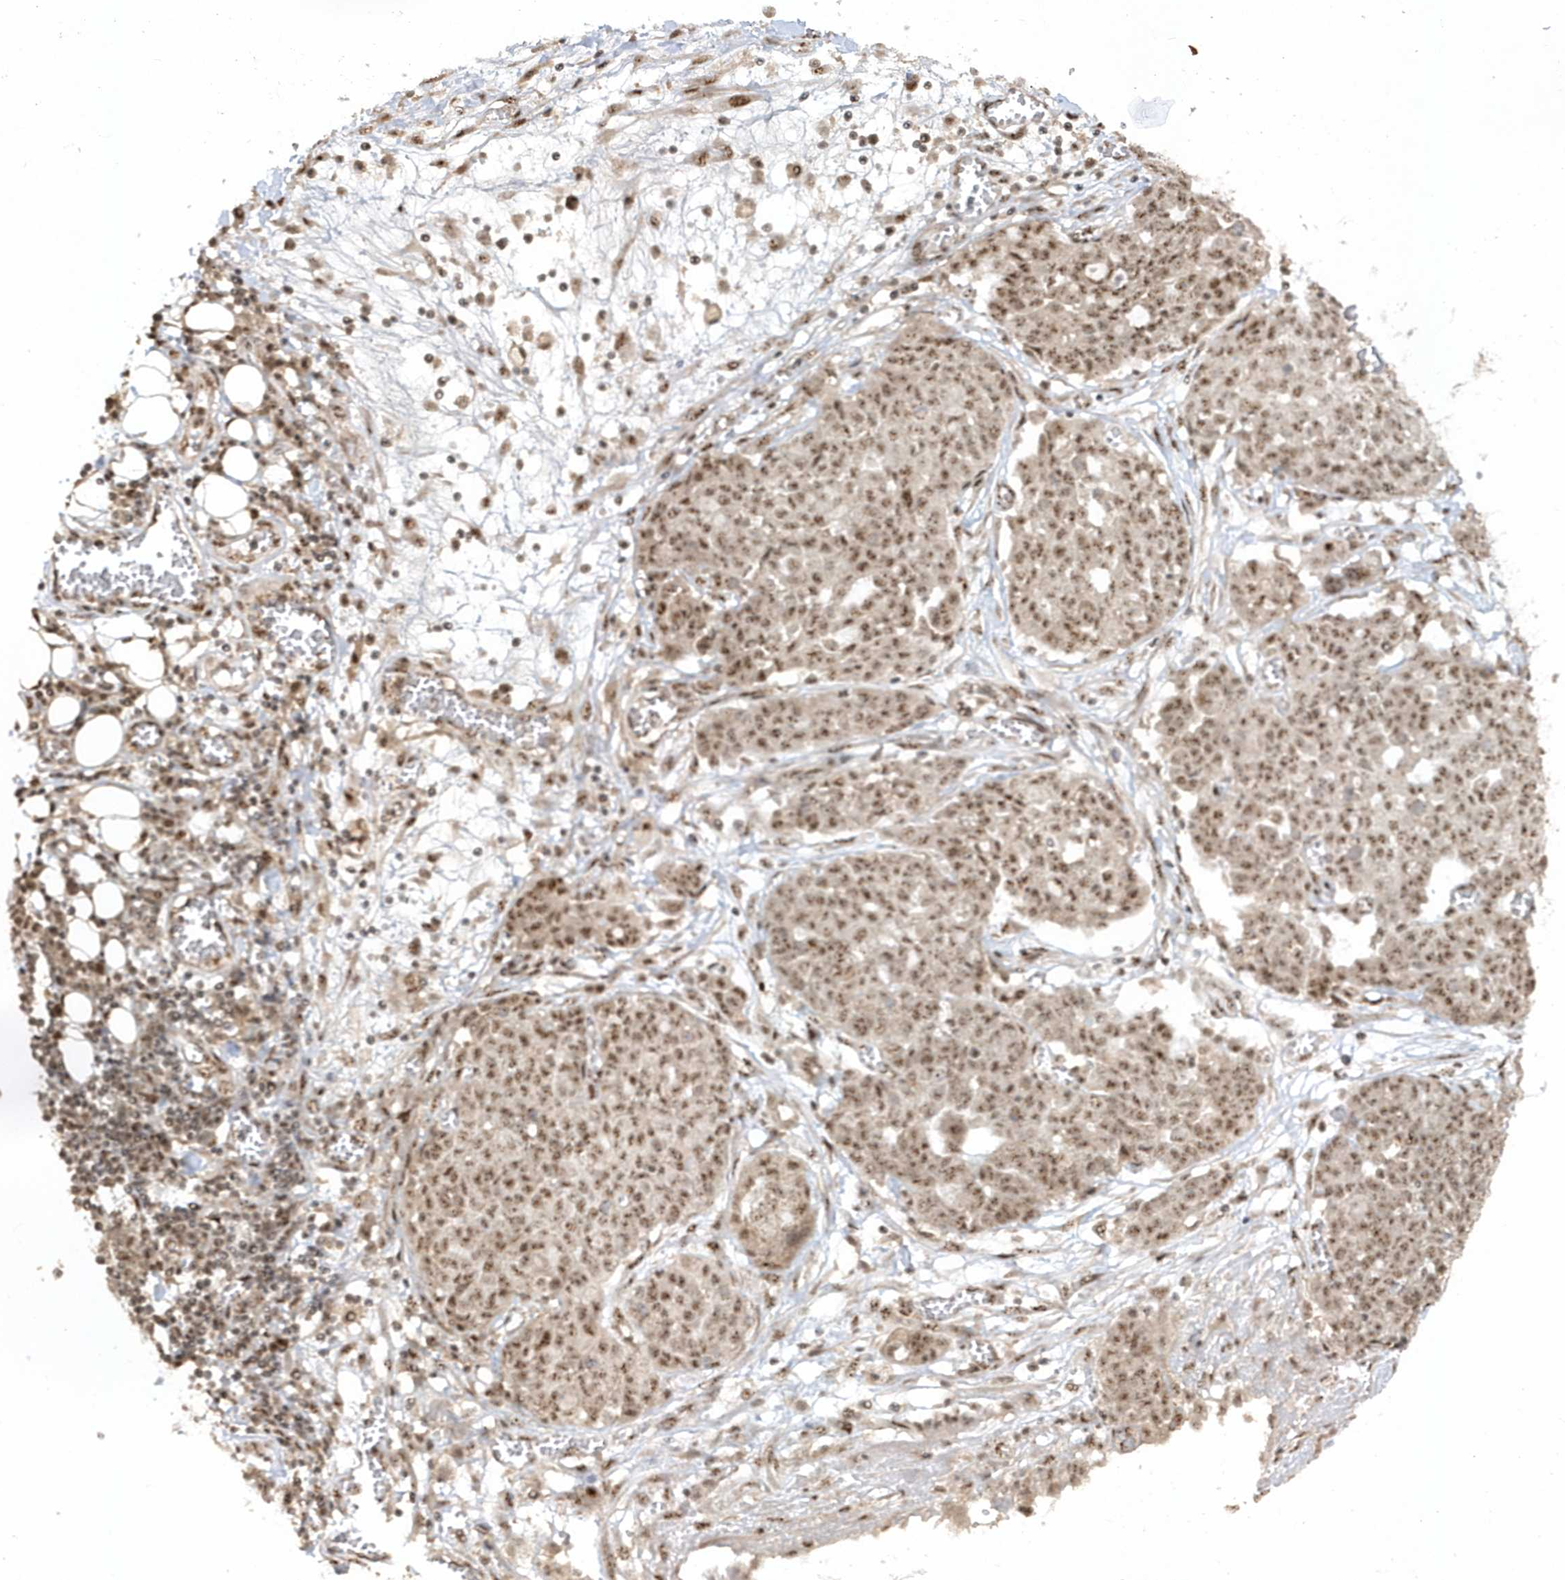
{"staining": {"intensity": "moderate", "quantity": ">75%", "location": "nuclear"}, "tissue": "ovarian cancer", "cell_type": "Tumor cells", "image_type": "cancer", "snomed": [{"axis": "morphology", "description": "Cystadenocarcinoma, serous, NOS"}, {"axis": "topography", "description": "Soft tissue"}, {"axis": "topography", "description": "Ovary"}], "caption": "Protein staining of ovarian serous cystadenocarcinoma tissue reveals moderate nuclear positivity in approximately >75% of tumor cells.", "gene": "POLR3B", "patient": {"sex": "female", "age": 57}}